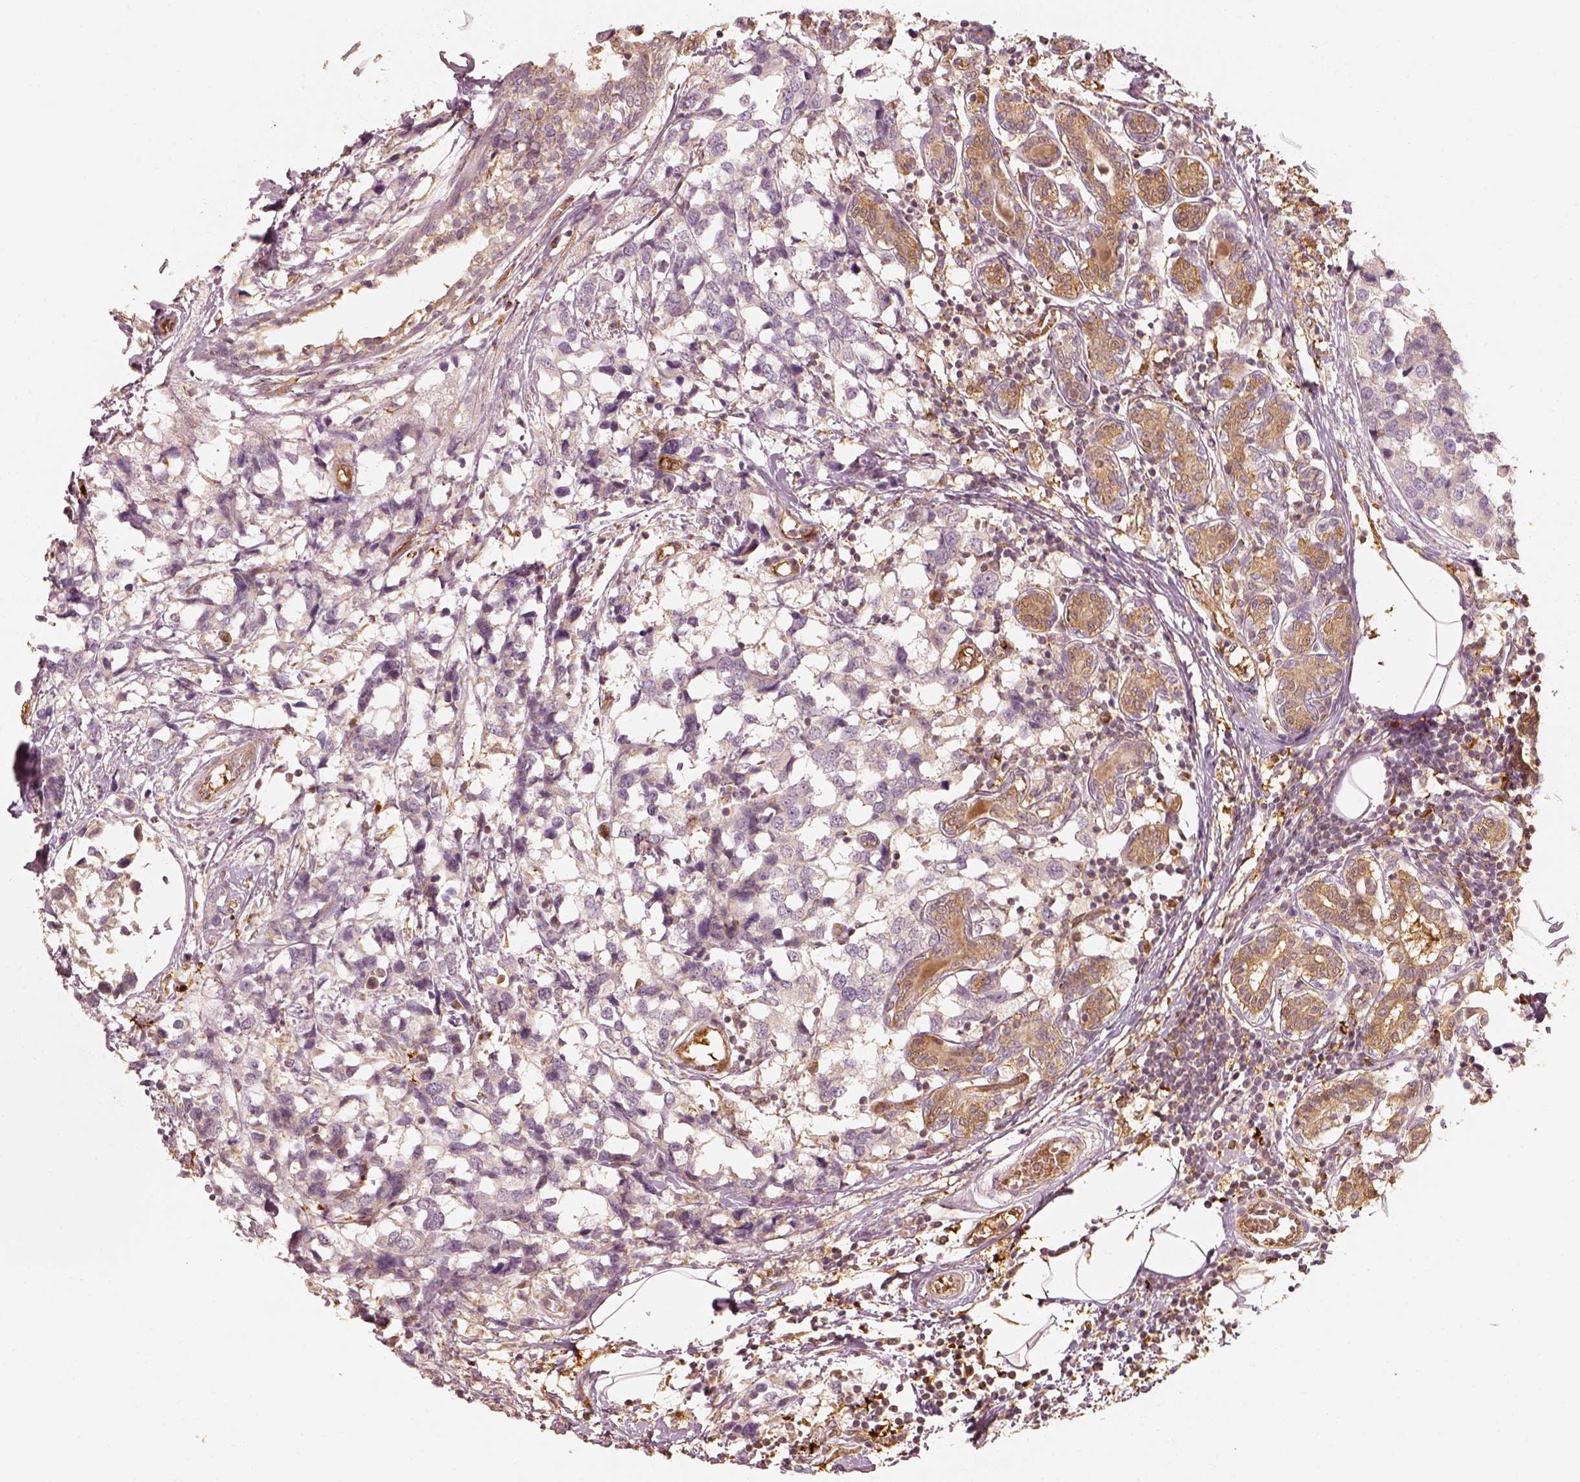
{"staining": {"intensity": "negative", "quantity": "none", "location": "none"}, "tissue": "breast cancer", "cell_type": "Tumor cells", "image_type": "cancer", "snomed": [{"axis": "morphology", "description": "Lobular carcinoma"}, {"axis": "topography", "description": "Breast"}], "caption": "A photomicrograph of breast cancer stained for a protein demonstrates no brown staining in tumor cells.", "gene": "FSCN1", "patient": {"sex": "female", "age": 59}}